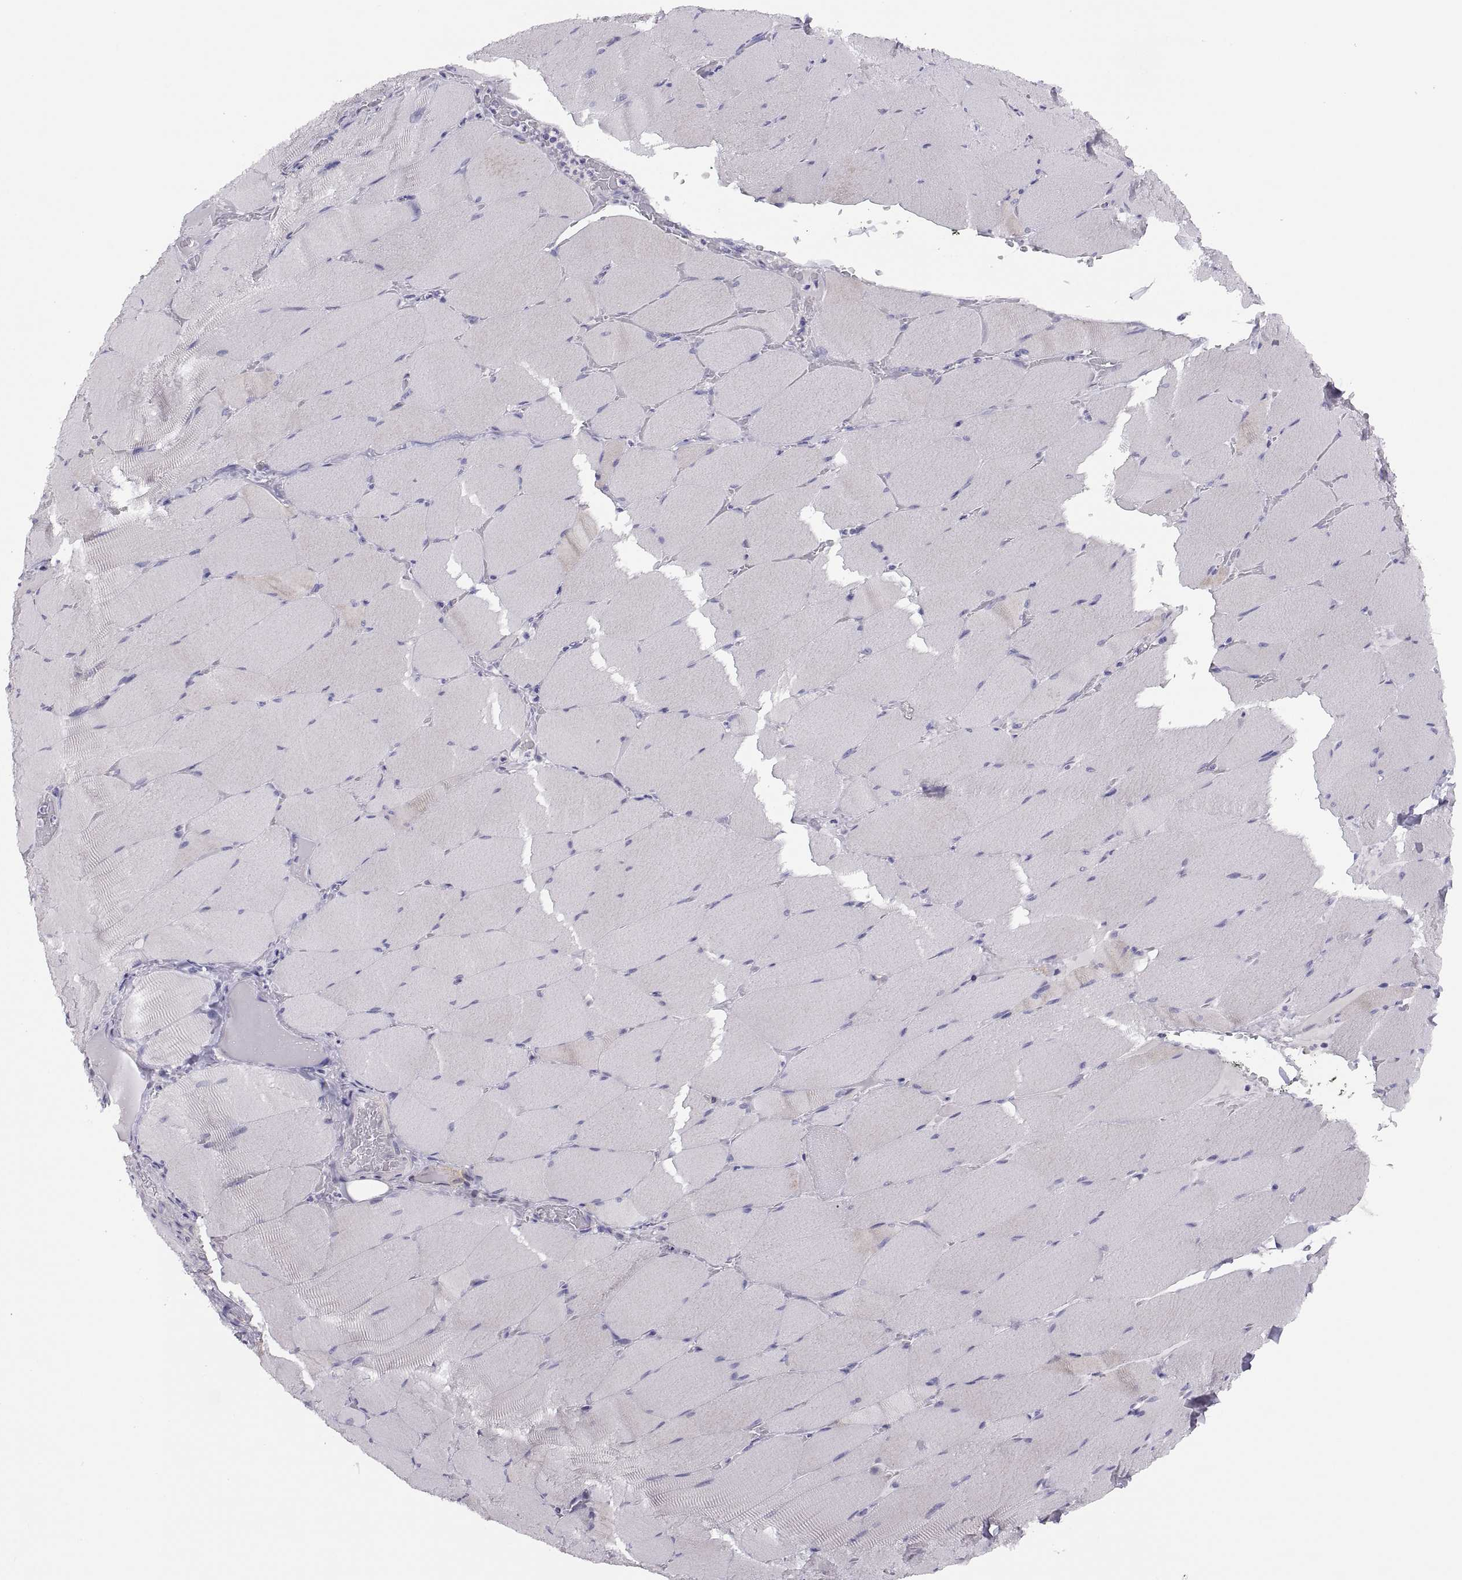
{"staining": {"intensity": "negative", "quantity": "none", "location": "none"}, "tissue": "skeletal muscle", "cell_type": "Myocytes", "image_type": "normal", "snomed": [{"axis": "morphology", "description": "Normal tissue, NOS"}, {"axis": "topography", "description": "Skeletal muscle"}], "caption": "This is an immunohistochemistry image of normal skeletal muscle. There is no staining in myocytes.", "gene": "STRC", "patient": {"sex": "male", "age": 56}}